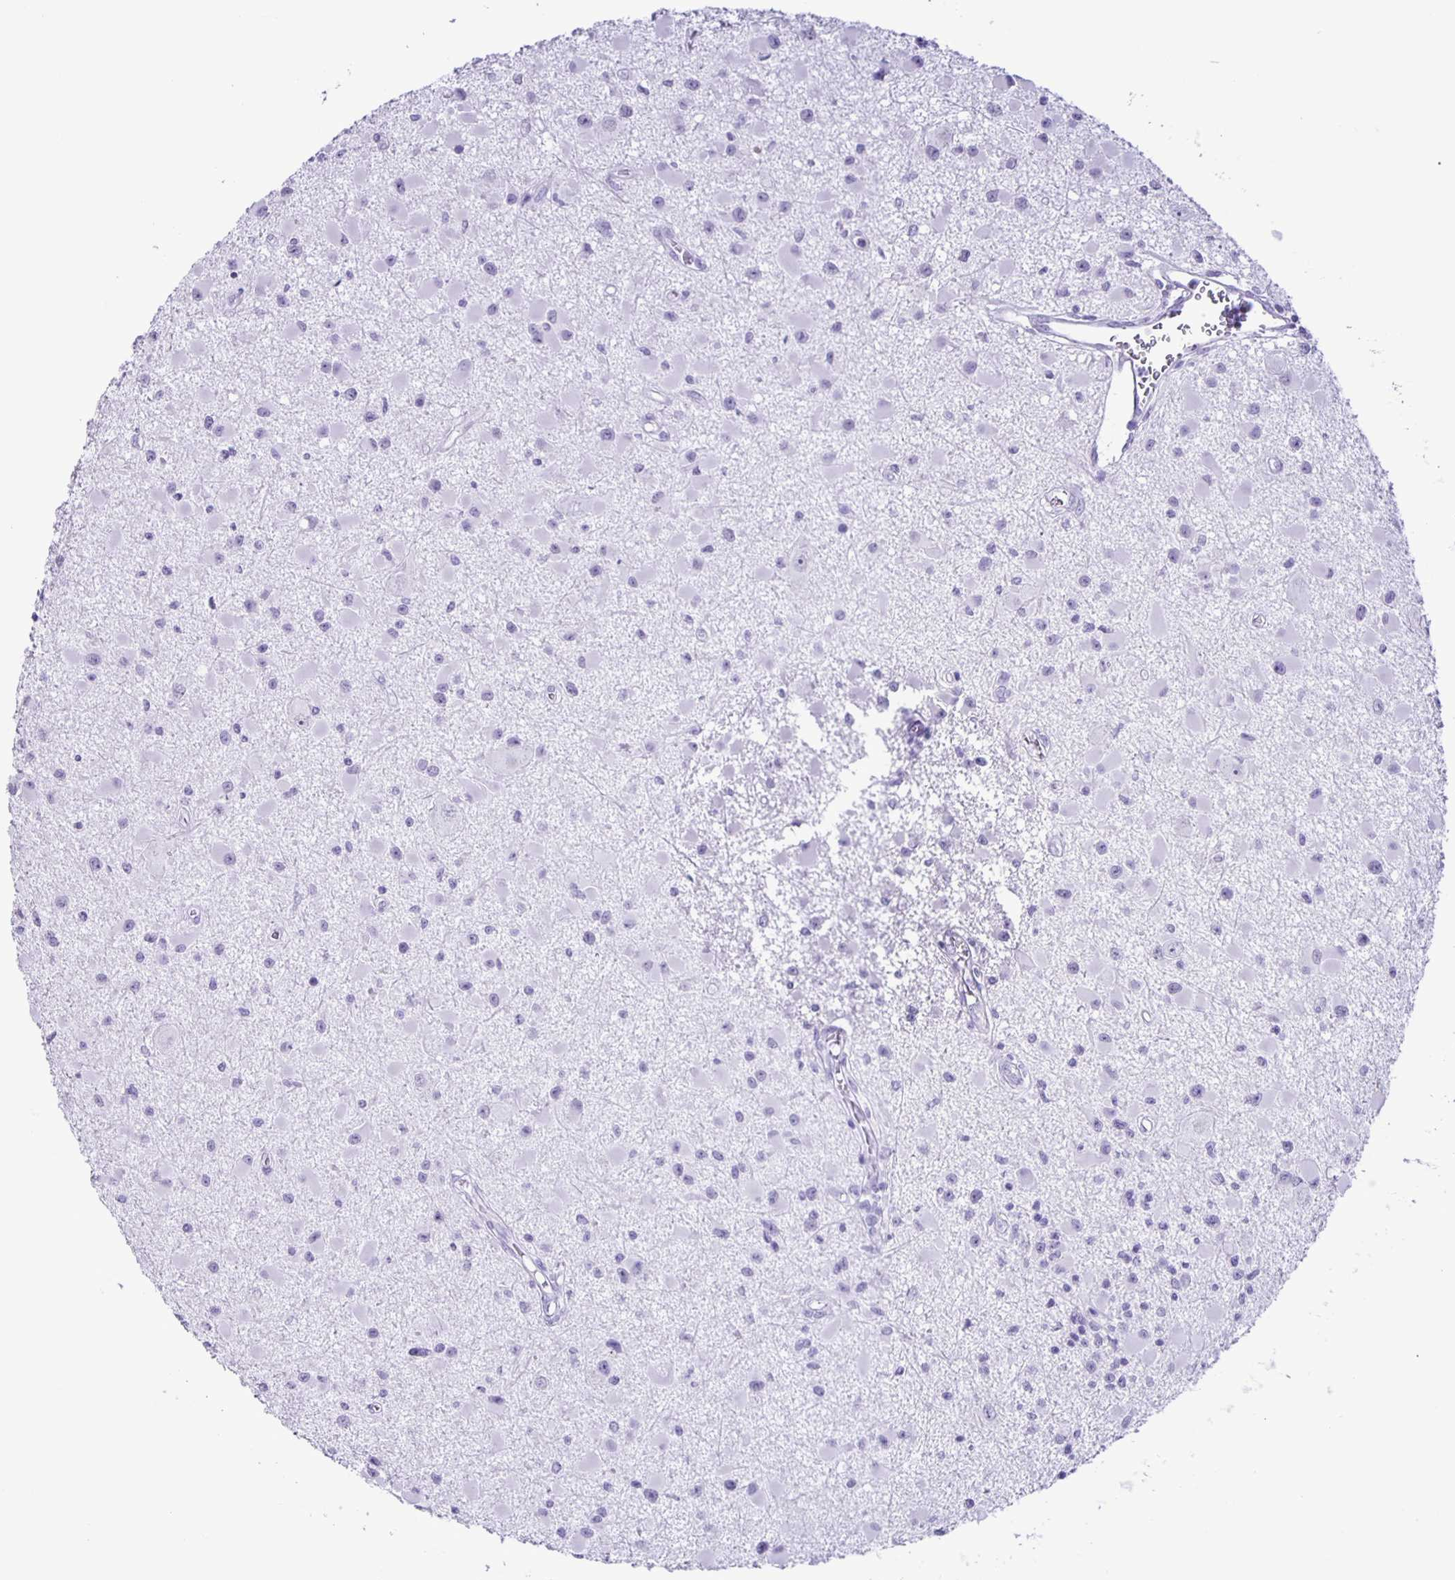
{"staining": {"intensity": "negative", "quantity": "none", "location": "none"}, "tissue": "glioma", "cell_type": "Tumor cells", "image_type": "cancer", "snomed": [{"axis": "morphology", "description": "Glioma, malignant, High grade"}, {"axis": "topography", "description": "Brain"}], "caption": "The histopathology image demonstrates no significant expression in tumor cells of malignant glioma (high-grade).", "gene": "EZHIP", "patient": {"sex": "male", "age": 54}}